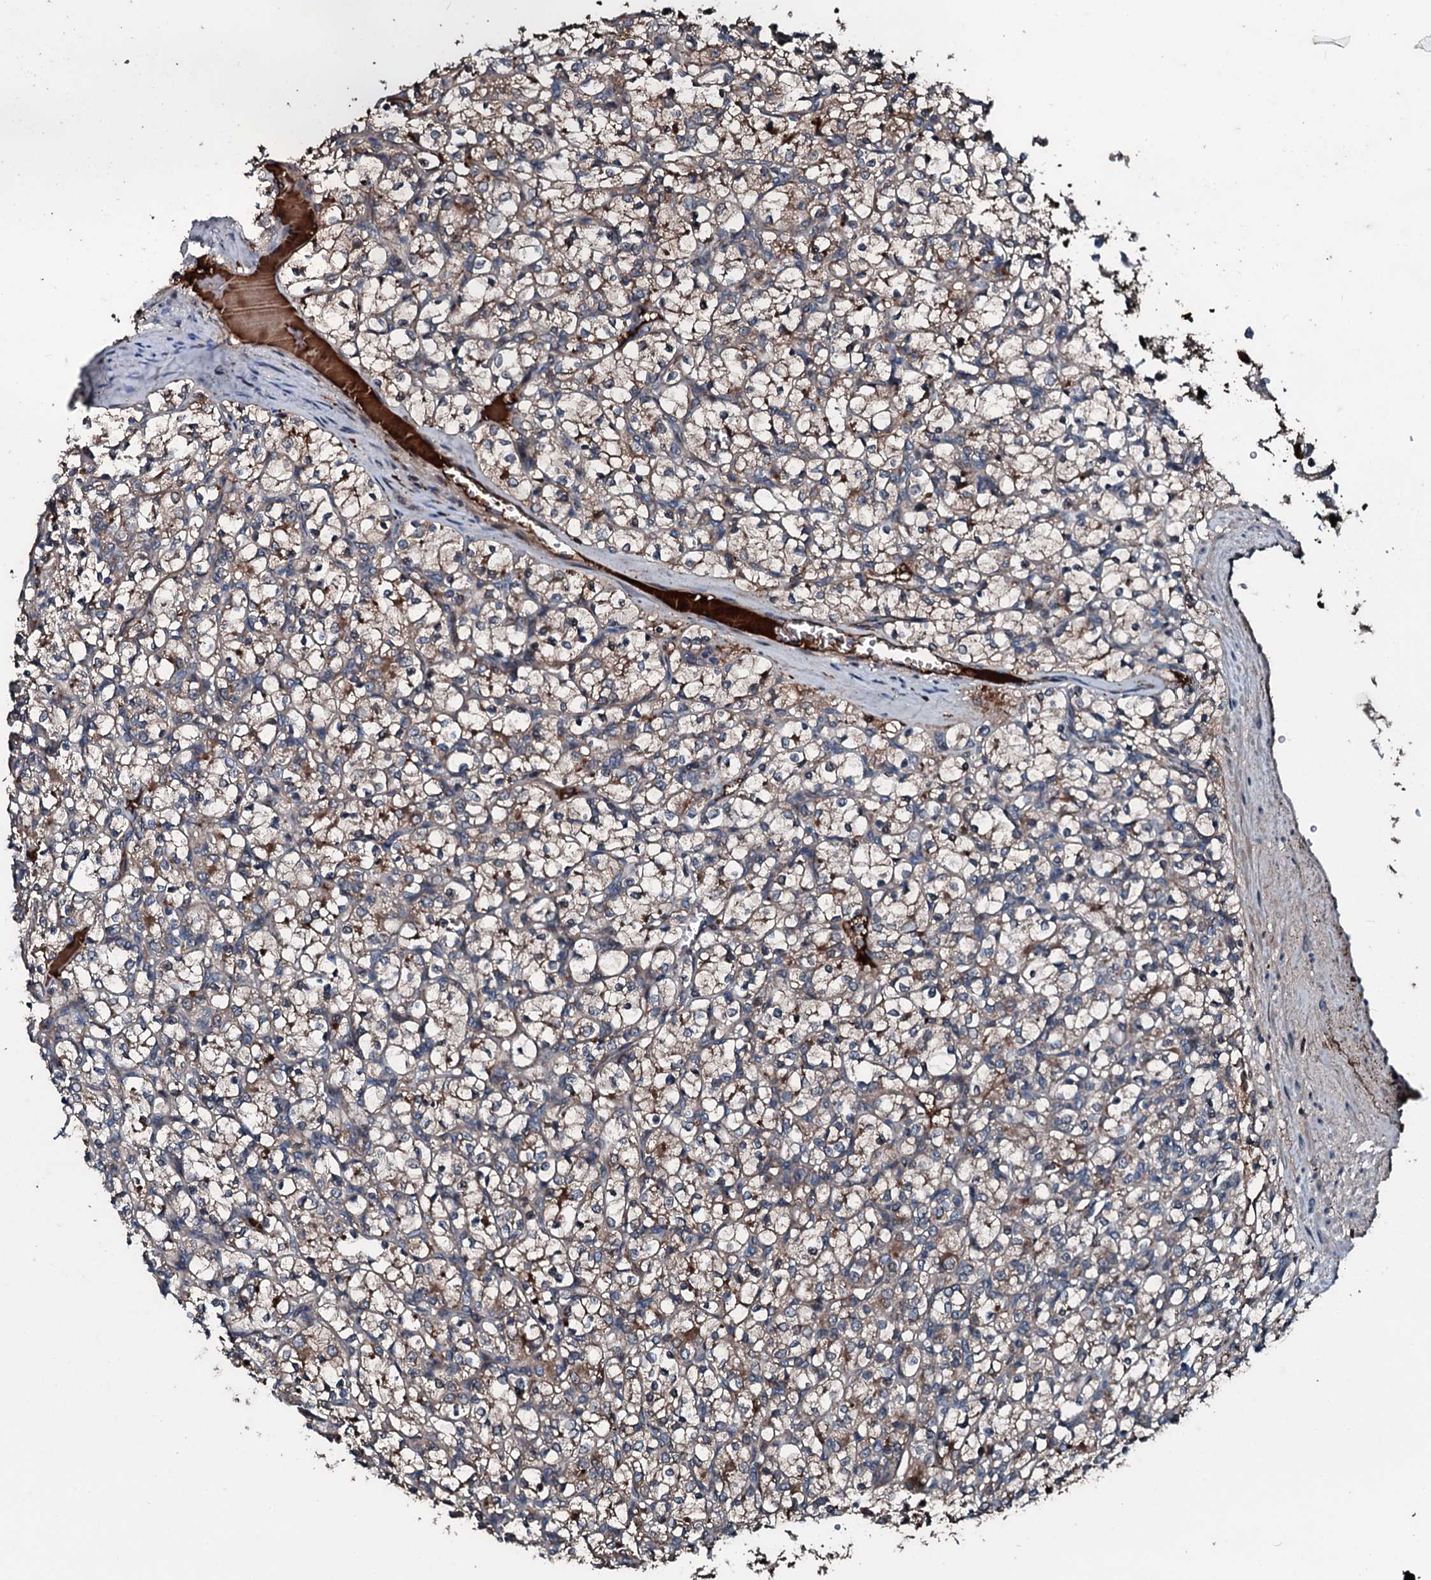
{"staining": {"intensity": "moderate", "quantity": "25%-75%", "location": "cytoplasmic/membranous"}, "tissue": "renal cancer", "cell_type": "Tumor cells", "image_type": "cancer", "snomed": [{"axis": "morphology", "description": "Adenocarcinoma, NOS"}, {"axis": "topography", "description": "Kidney"}], "caption": "A brown stain labels moderate cytoplasmic/membranous staining of a protein in human adenocarcinoma (renal) tumor cells. The protein is stained brown, and the nuclei are stained in blue (DAB (3,3'-diaminobenzidine) IHC with brightfield microscopy, high magnification).", "gene": "AARS1", "patient": {"sex": "female", "age": 69}}